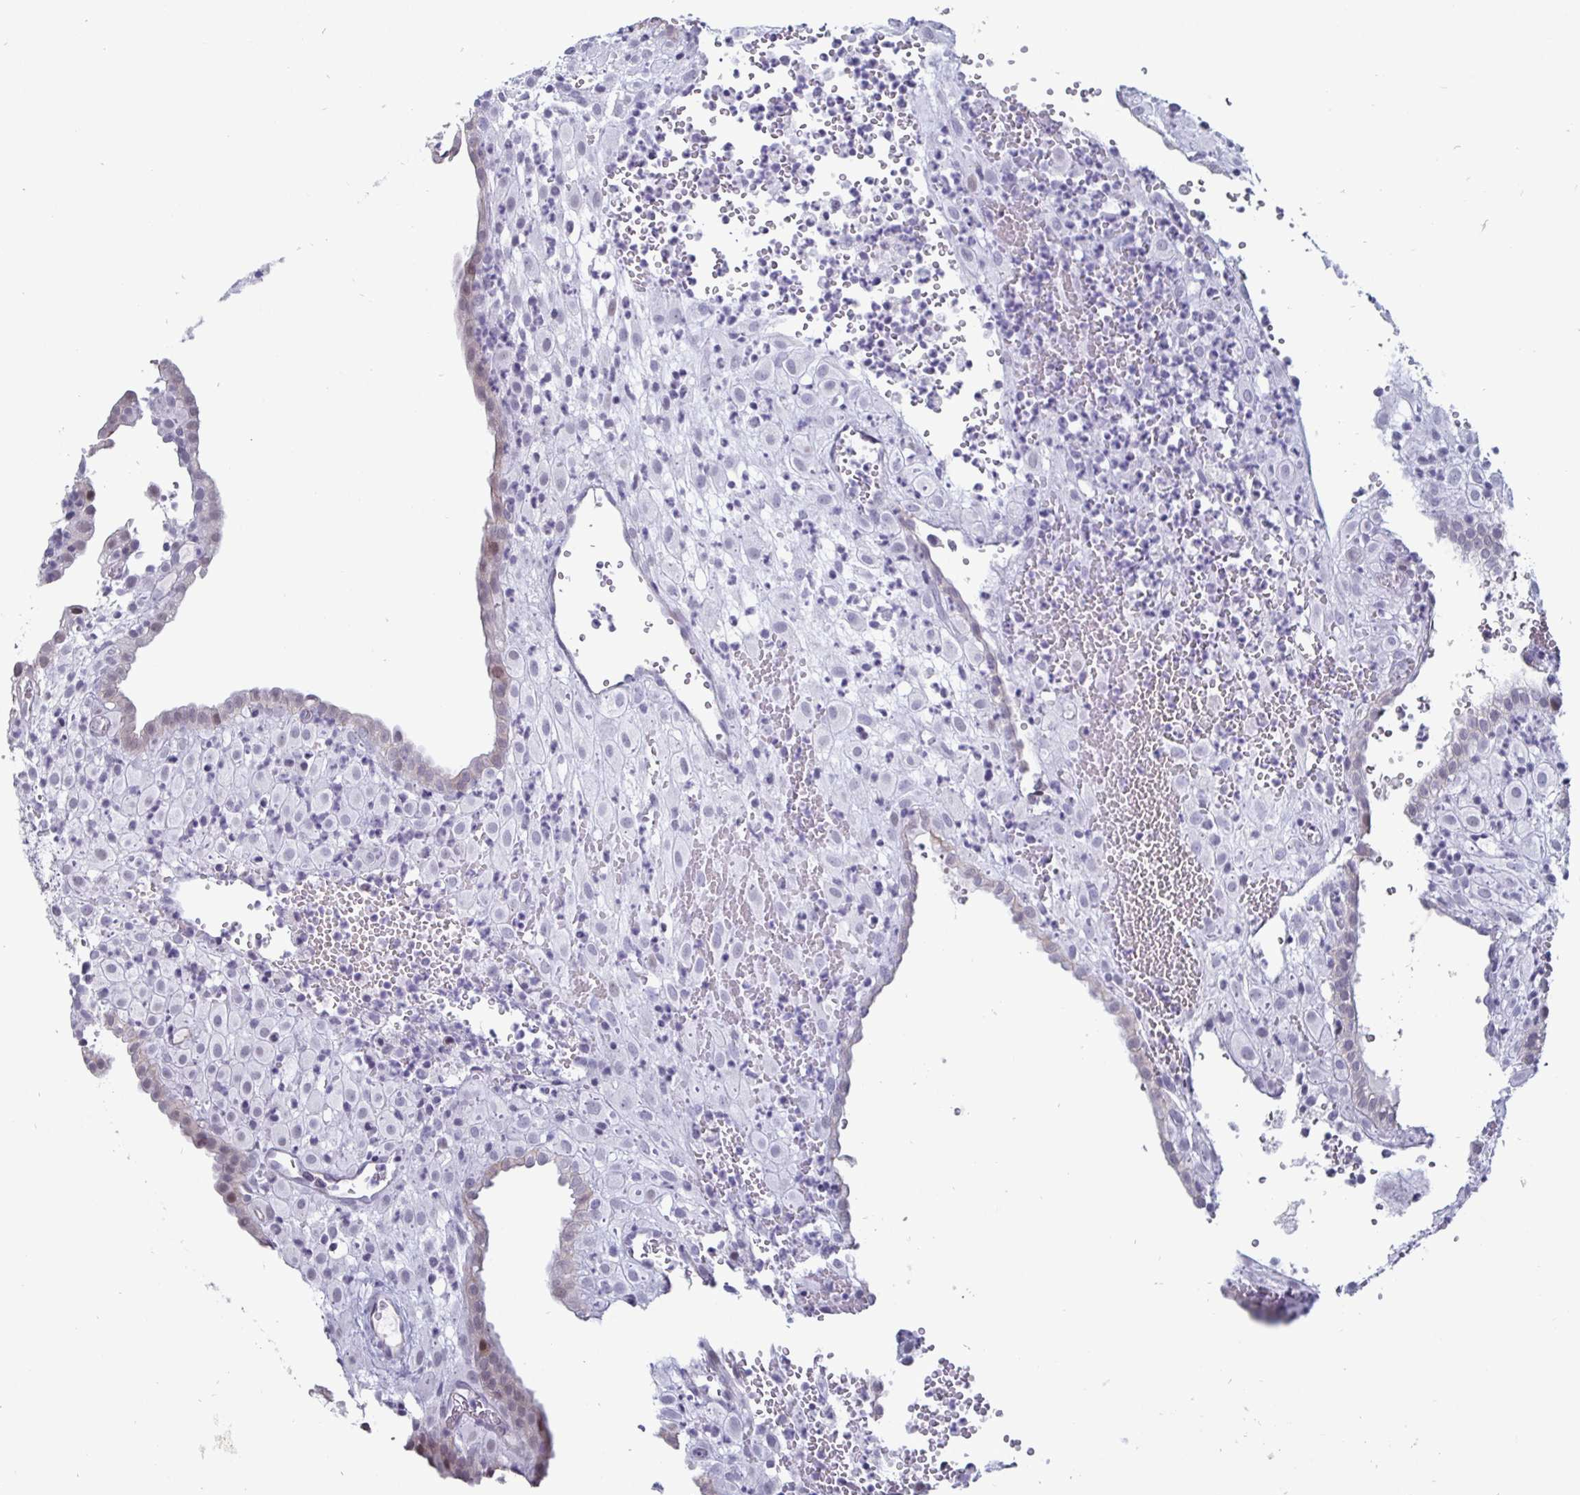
{"staining": {"intensity": "negative", "quantity": "none", "location": "none"}, "tissue": "placenta", "cell_type": "Decidual cells", "image_type": "normal", "snomed": [{"axis": "morphology", "description": "Normal tissue, NOS"}, {"axis": "topography", "description": "Placenta"}], "caption": "This is an immunohistochemistry (IHC) image of benign placenta. There is no staining in decidual cells.", "gene": "OOSP2", "patient": {"sex": "female", "age": 24}}